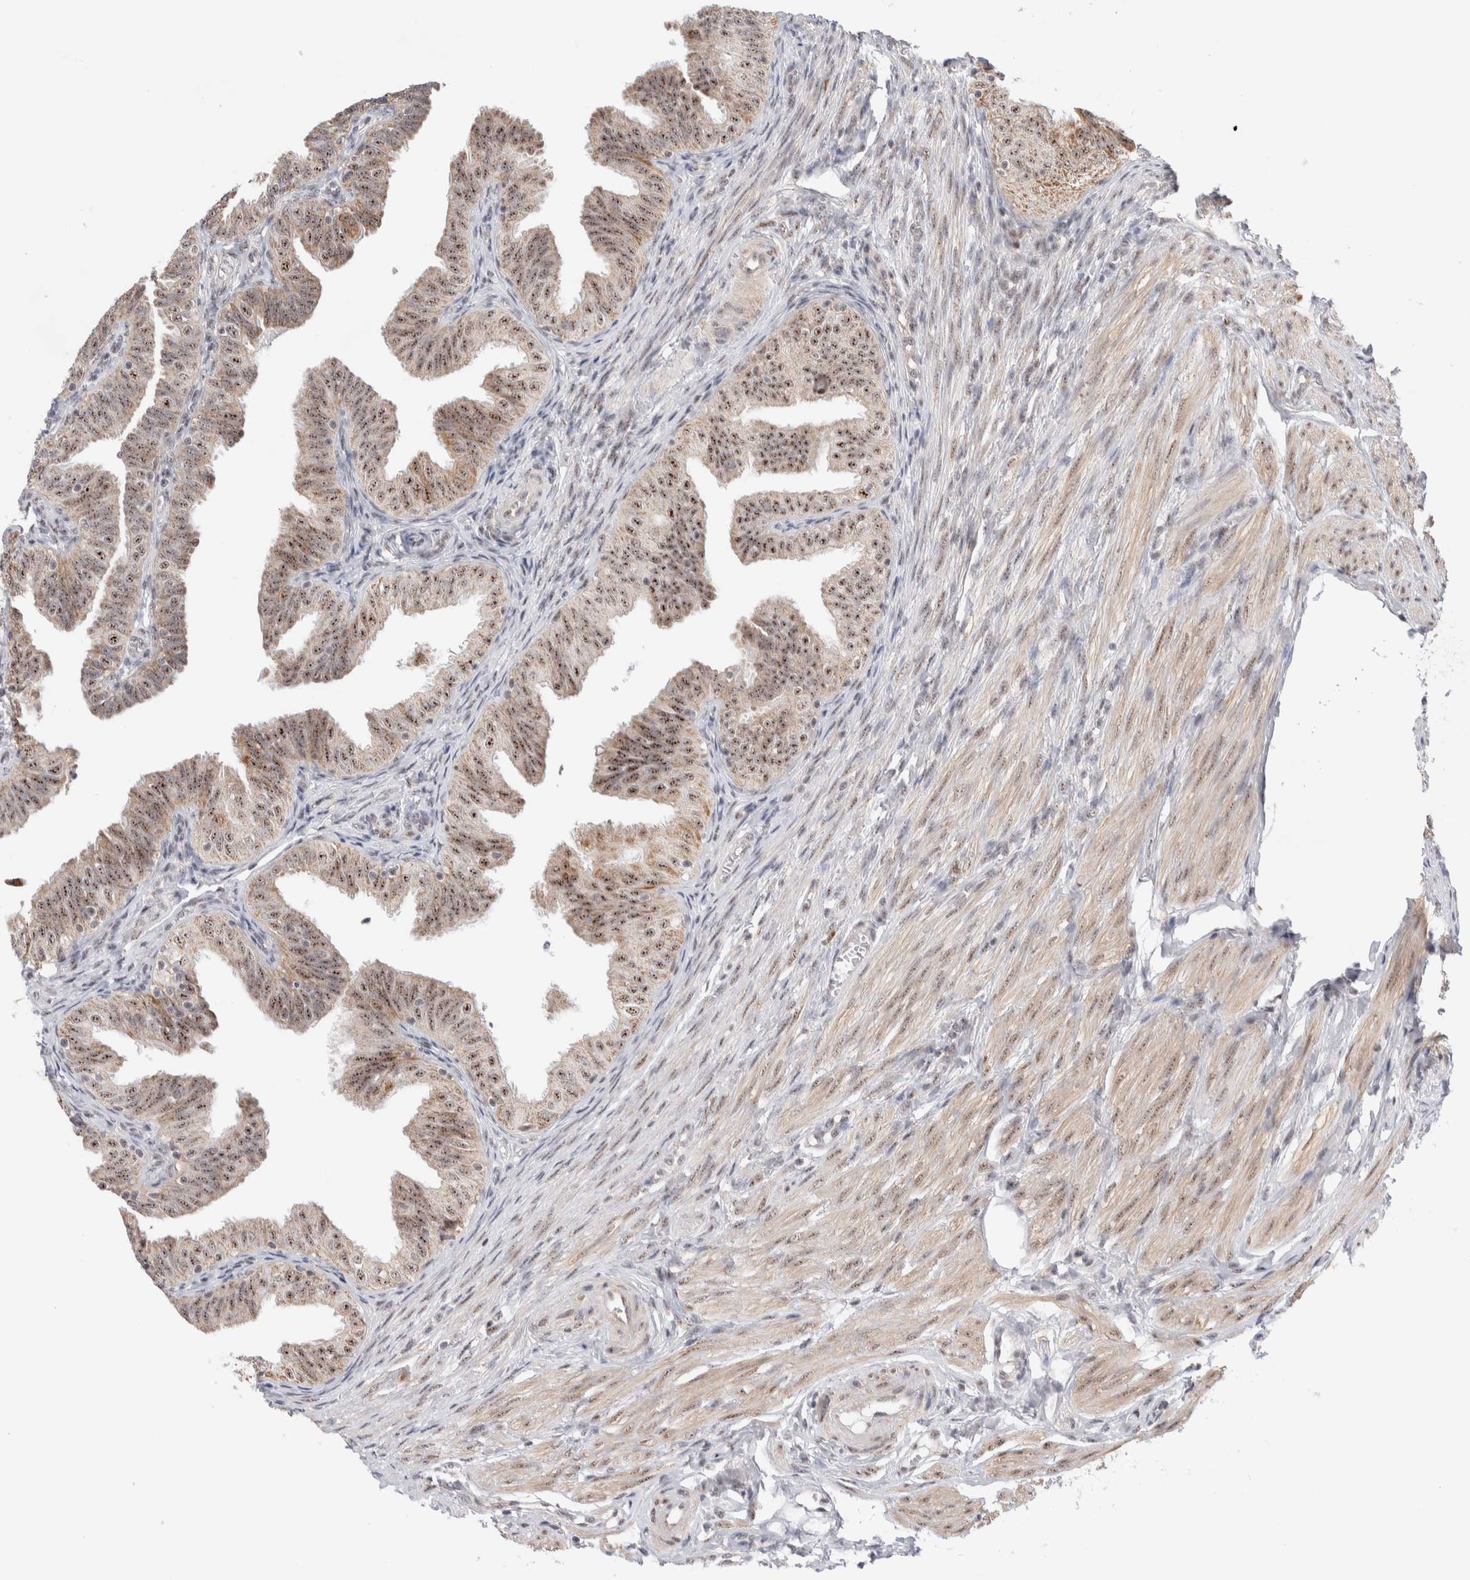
{"staining": {"intensity": "moderate", "quantity": ">75%", "location": "nuclear"}, "tissue": "fallopian tube", "cell_type": "Glandular cells", "image_type": "normal", "snomed": [{"axis": "morphology", "description": "Normal tissue, NOS"}, {"axis": "topography", "description": "Fallopian tube"}], "caption": "Glandular cells exhibit medium levels of moderate nuclear positivity in approximately >75% of cells in unremarkable human fallopian tube.", "gene": "ZNF695", "patient": {"sex": "female", "age": 35}}